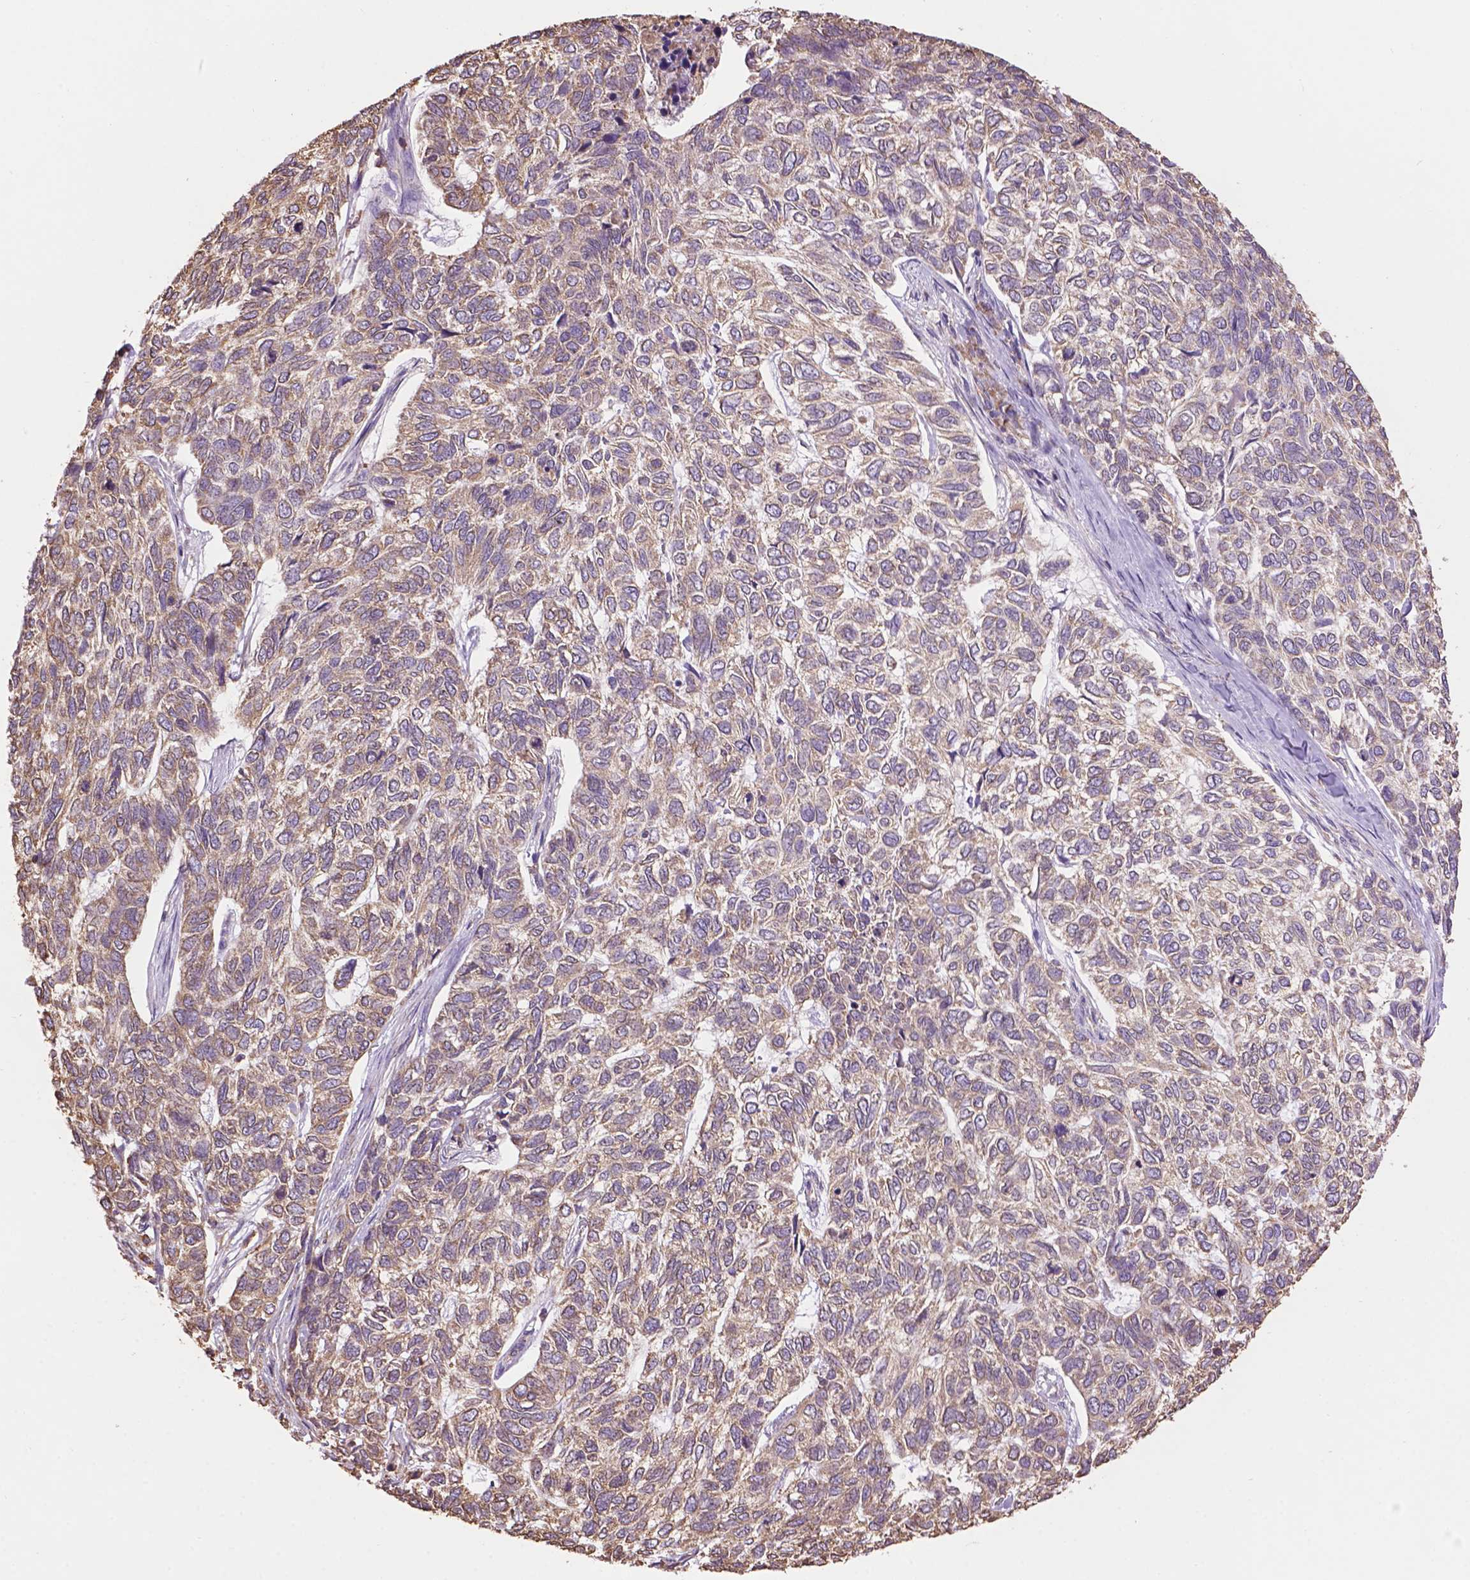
{"staining": {"intensity": "weak", "quantity": "25%-75%", "location": "cytoplasmic/membranous"}, "tissue": "skin cancer", "cell_type": "Tumor cells", "image_type": "cancer", "snomed": [{"axis": "morphology", "description": "Basal cell carcinoma"}, {"axis": "topography", "description": "Skin"}], "caption": "Brown immunohistochemical staining in basal cell carcinoma (skin) shows weak cytoplasmic/membranous staining in about 25%-75% of tumor cells.", "gene": "PPP2R5E", "patient": {"sex": "female", "age": 65}}